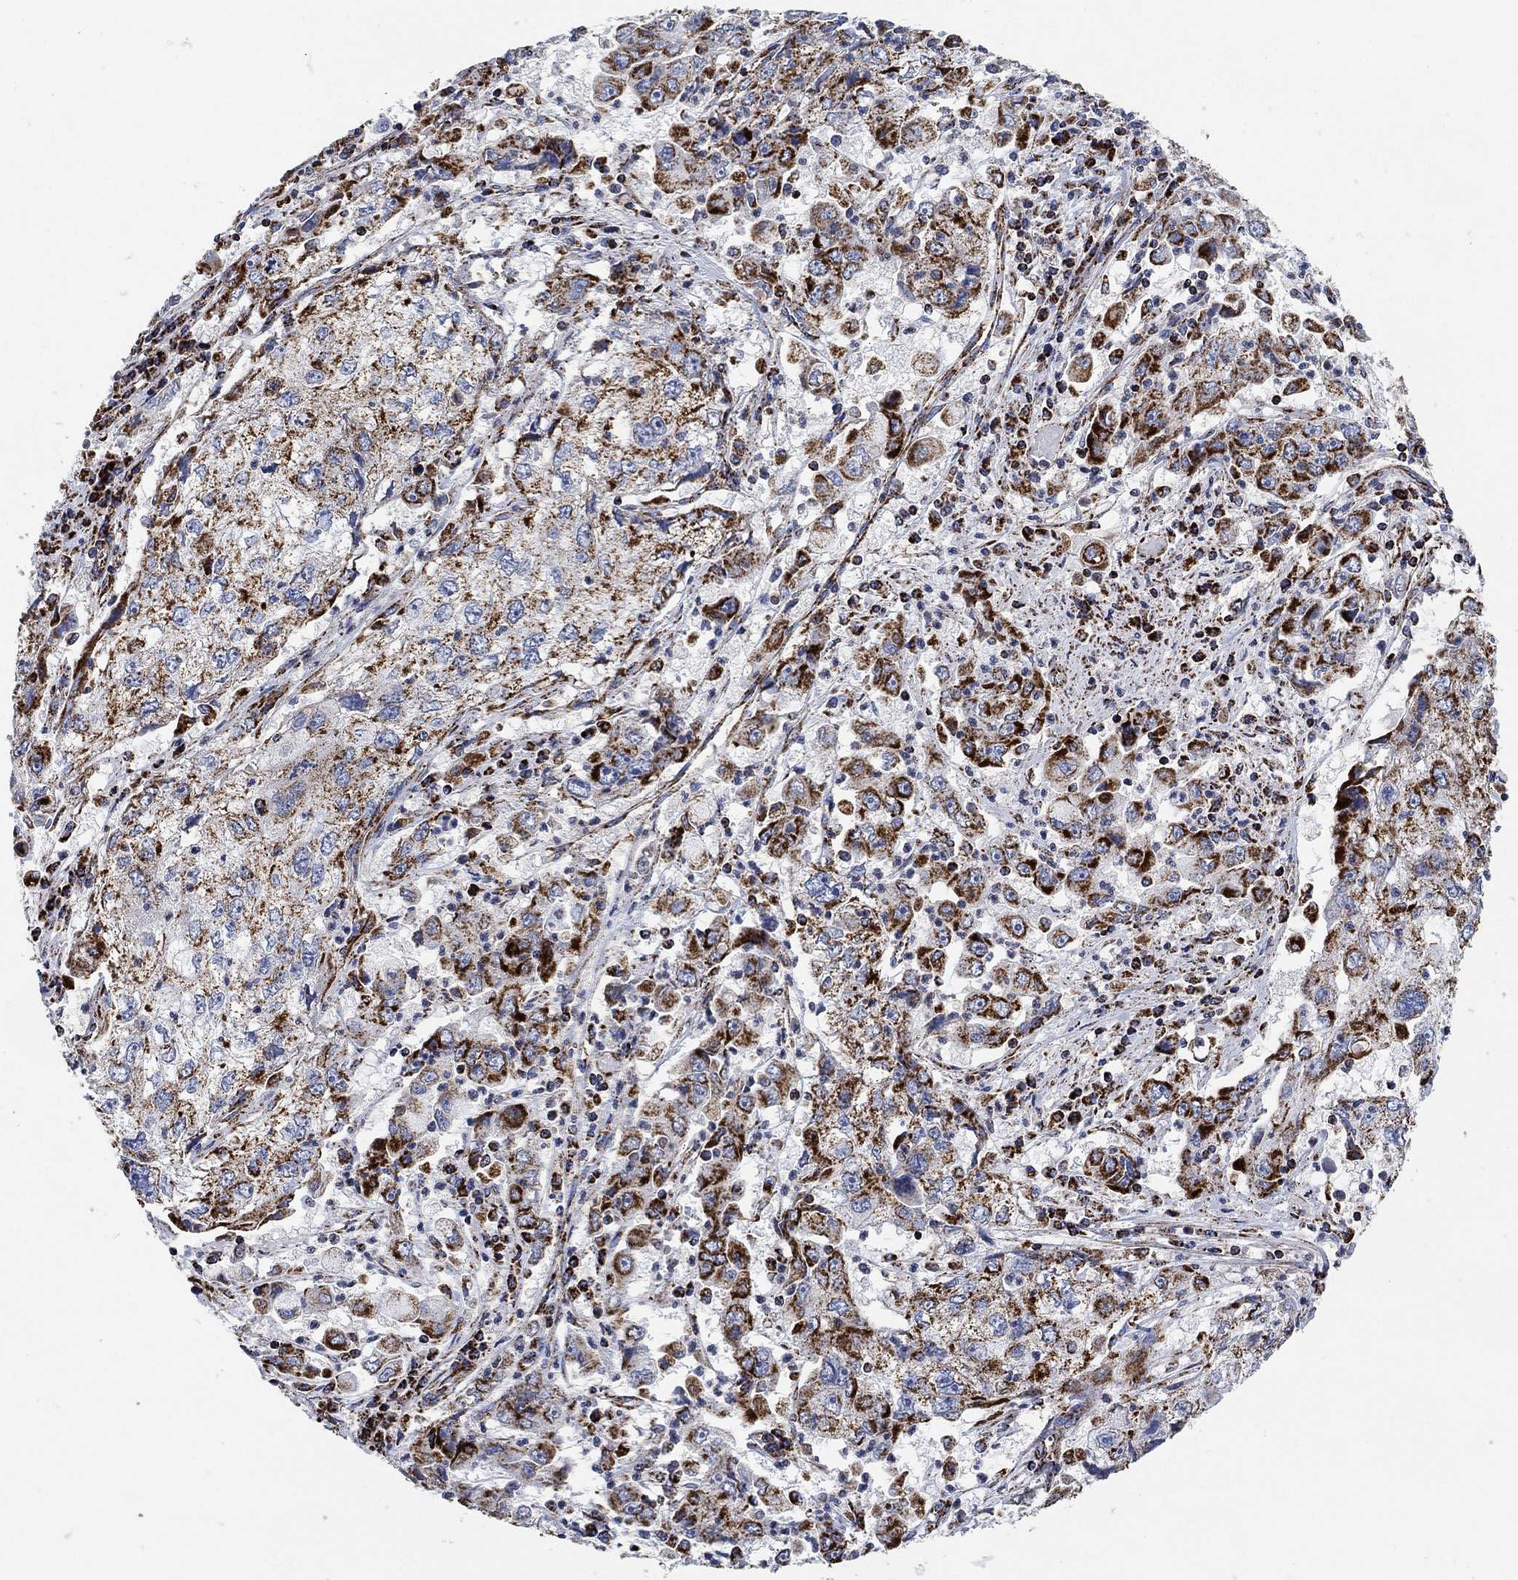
{"staining": {"intensity": "strong", "quantity": "25%-75%", "location": "cytoplasmic/membranous"}, "tissue": "cervical cancer", "cell_type": "Tumor cells", "image_type": "cancer", "snomed": [{"axis": "morphology", "description": "Squamous cell carcinoma, NOS"}, {"axis": "topography", "description": "Cervix"}], "caption": "Cervical cancer stained with DAB (3,3'-diaminobenzidine) immunohistochemistry displays high levels of strong cytoplasmic/membranous staining in about 25%-75% of tumor cells.", "gene": "NDUFS3", "patient": {"sex": "female", "age": 36}}